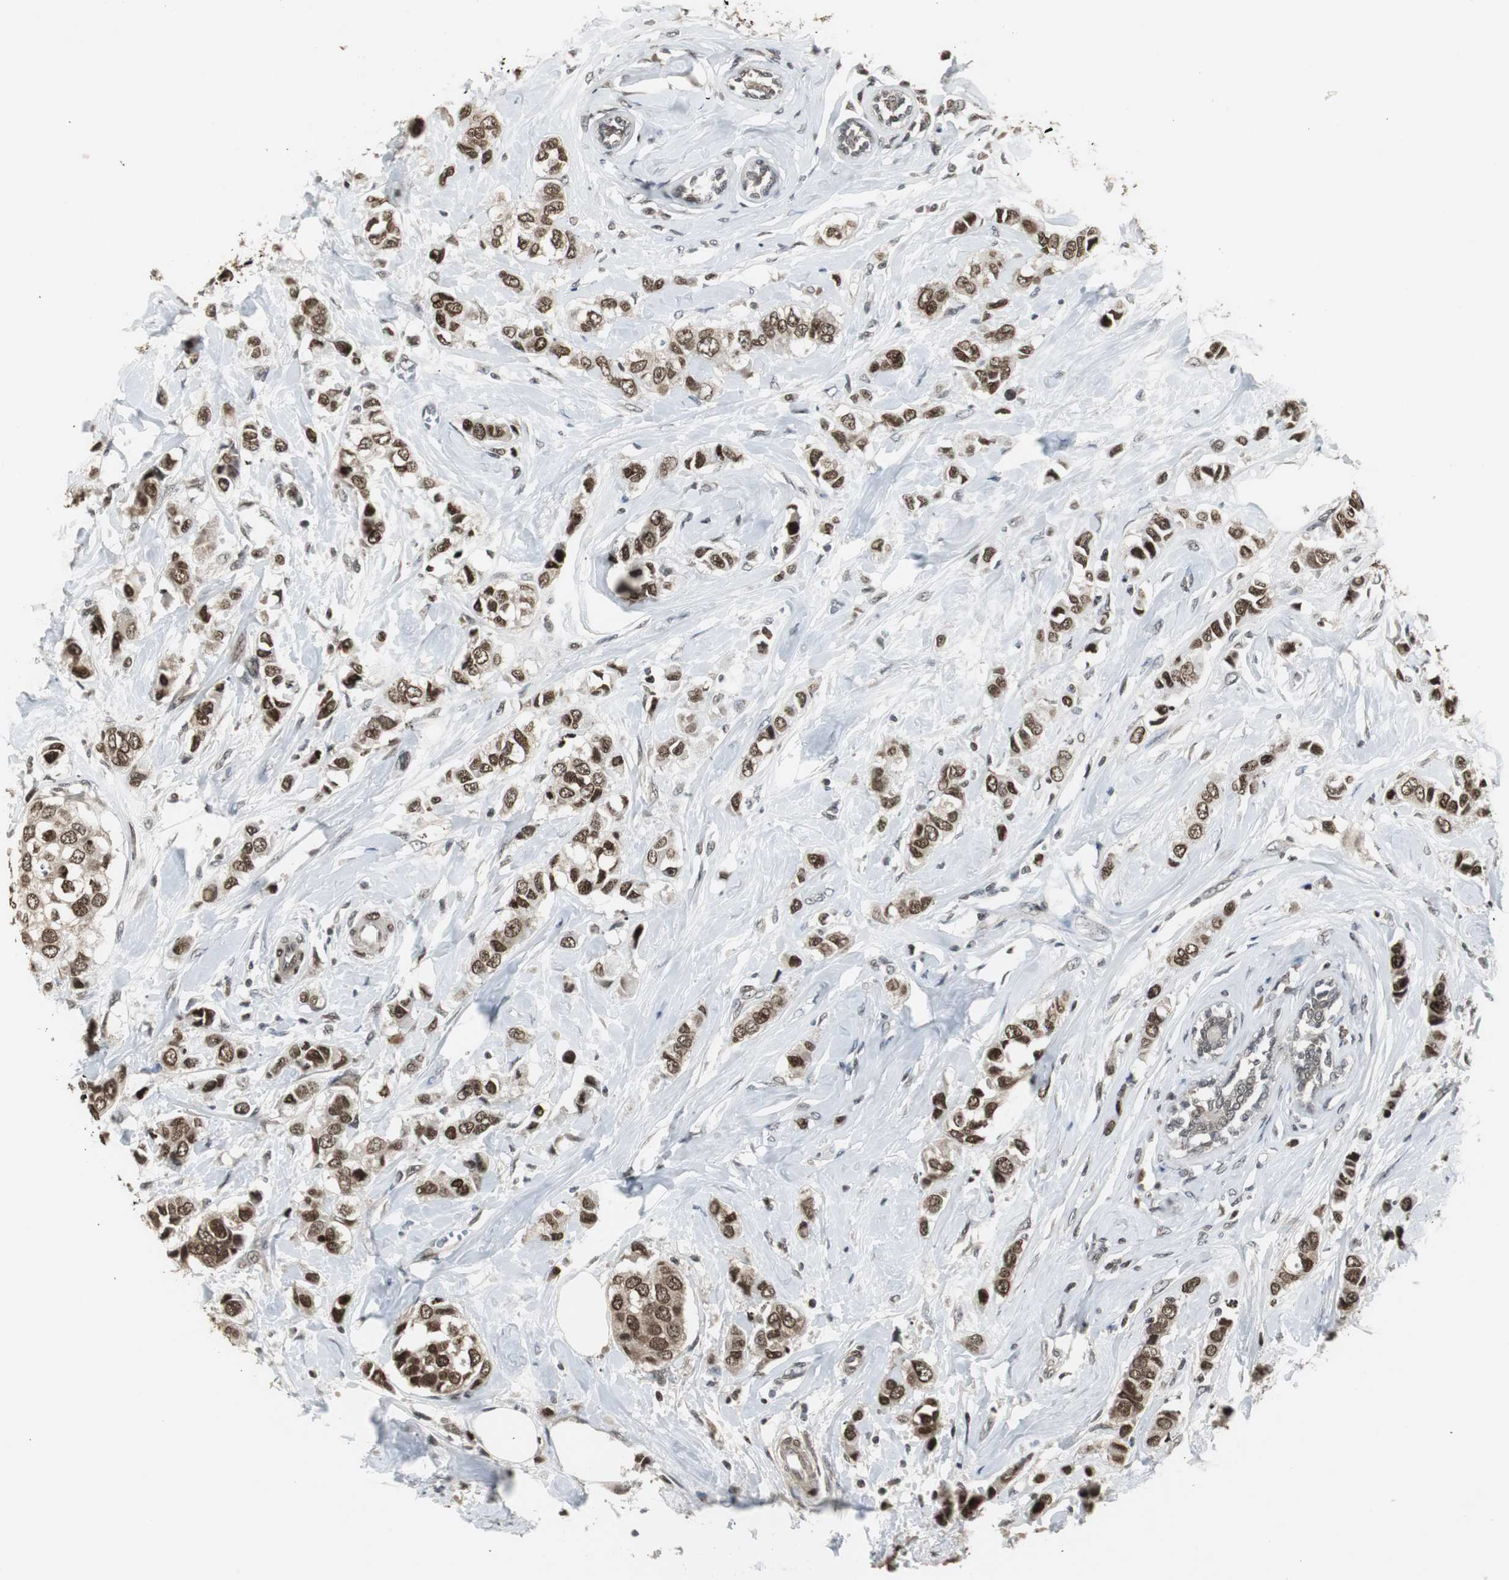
{"staining": {"intensity": "moderate", "quantity": ">75%", "location": "cytoplasmic/membranous,nuclear"}, "tissue": "breast cancer", "cell_type": "Tumor cells", "image_type": "cancer", "snomed": [{"axis": "morphology", "description": "Duct carcinoma"}, {"axis": "topography", "description": "Breast"}], "caption": "Breast cancer tissue demonstrates moderate cytoplasmic/membranous and nuclear expression in approximately >75% of tumor cells, visualized by immunohistochemistry. (Brightfield microscopy of DAB IHC at high magnification).", "gene": "MPG", "patient": {"sex": "female", "age": 50}}